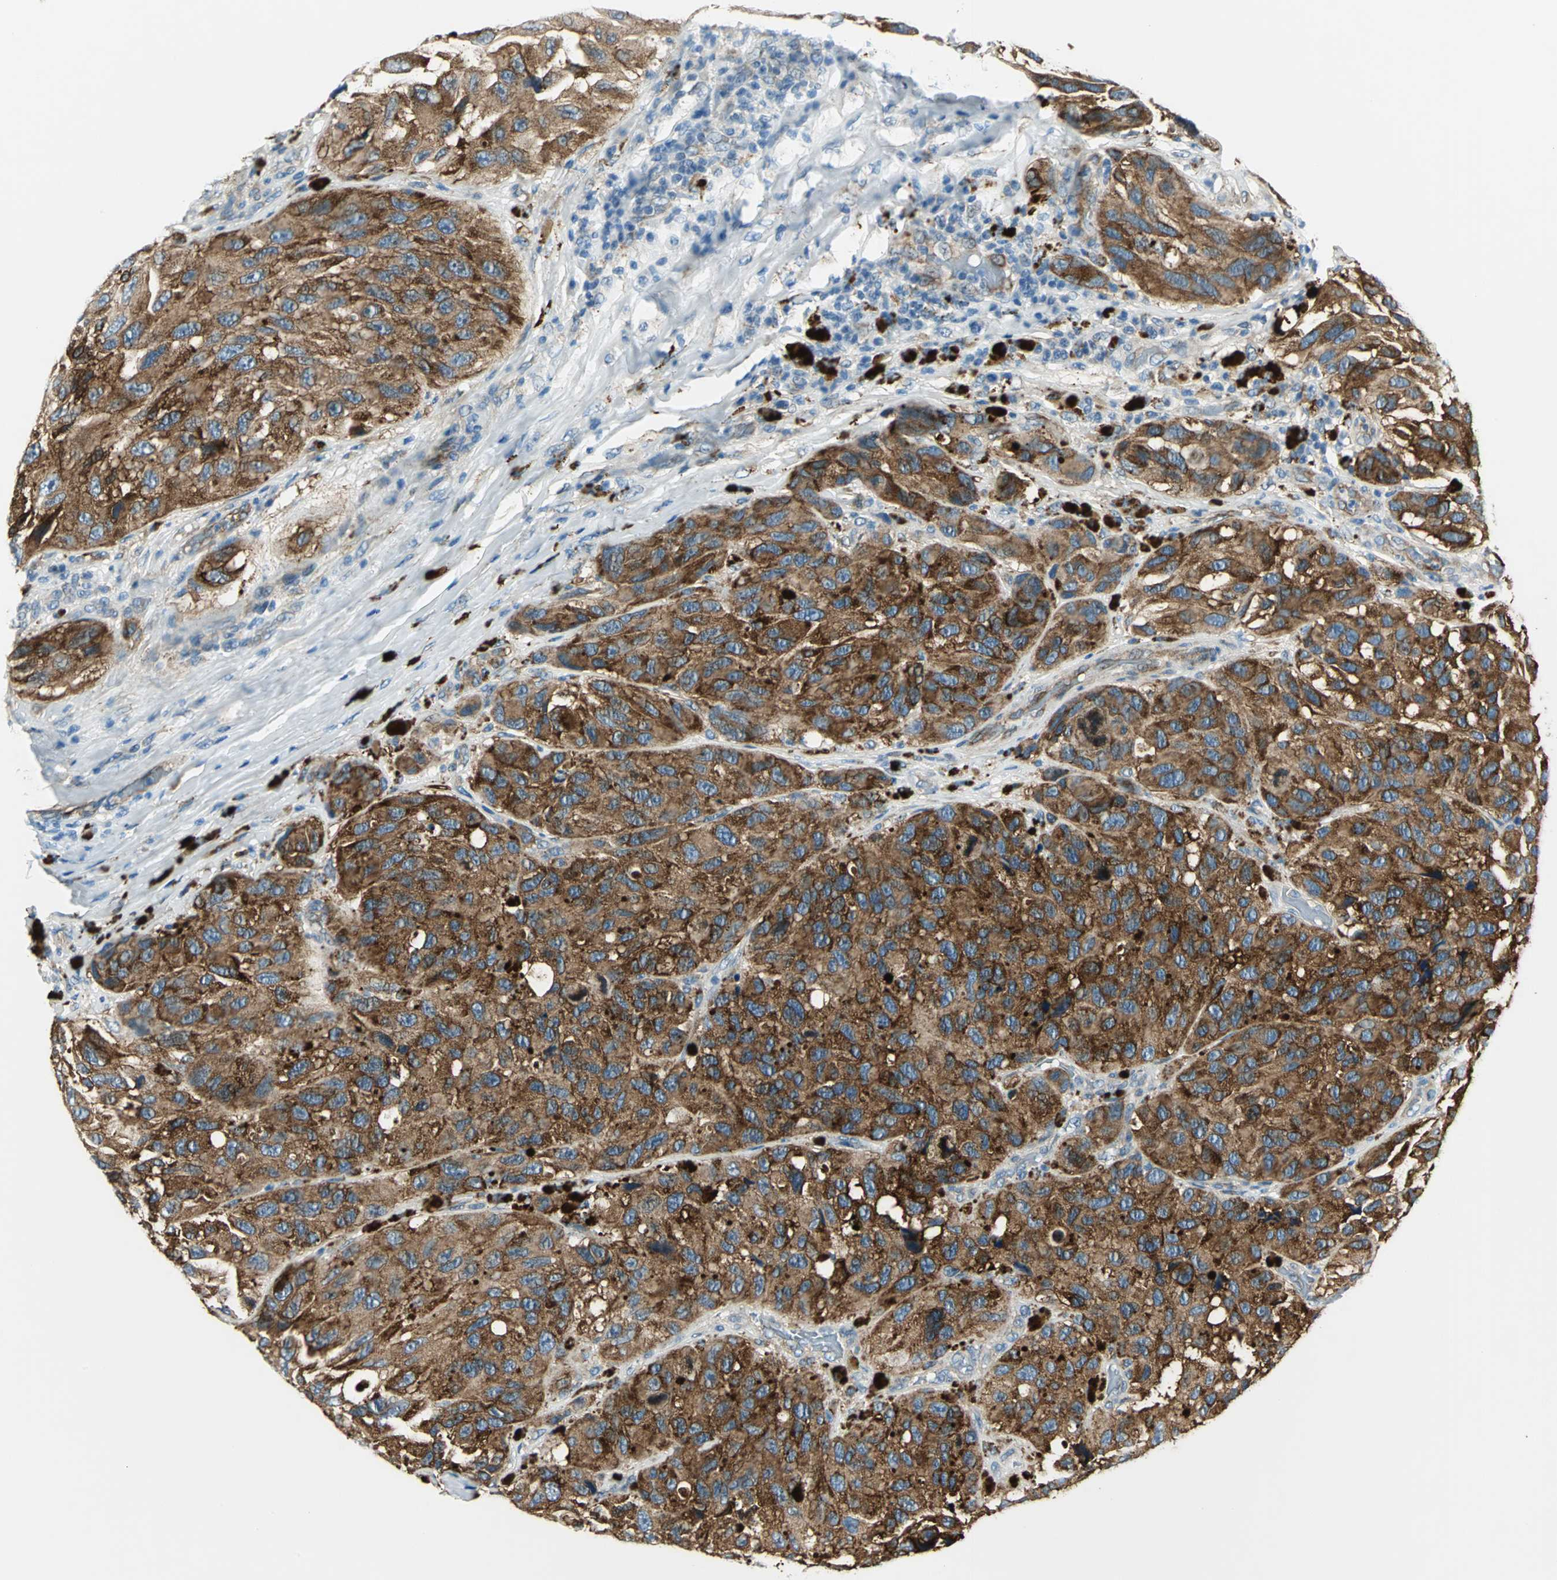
{"staining": {"intensity": "strong", "quantity": ">75%", "location": "cytoplasmic/membranous"}, "tissue": "melanoma", "cell_type": "Tumor cells", "image_type": "cancer", "snomed": [{"axis": "morphology", "description": "Malignant melanoma, NOS"}, {"axis": "topography", "description": "Skin"}], "caption": "High-magnification brightfield microscopy of malignant melanoma stained with DAB (brown) and counterstained with hematoxylin (blue). tumor cells exhibit strong cytoplasmic/membranous expression is present in about>75% of cells.", "gene": "HSPB1", "patient": {"sex": "female", "age": 73}}